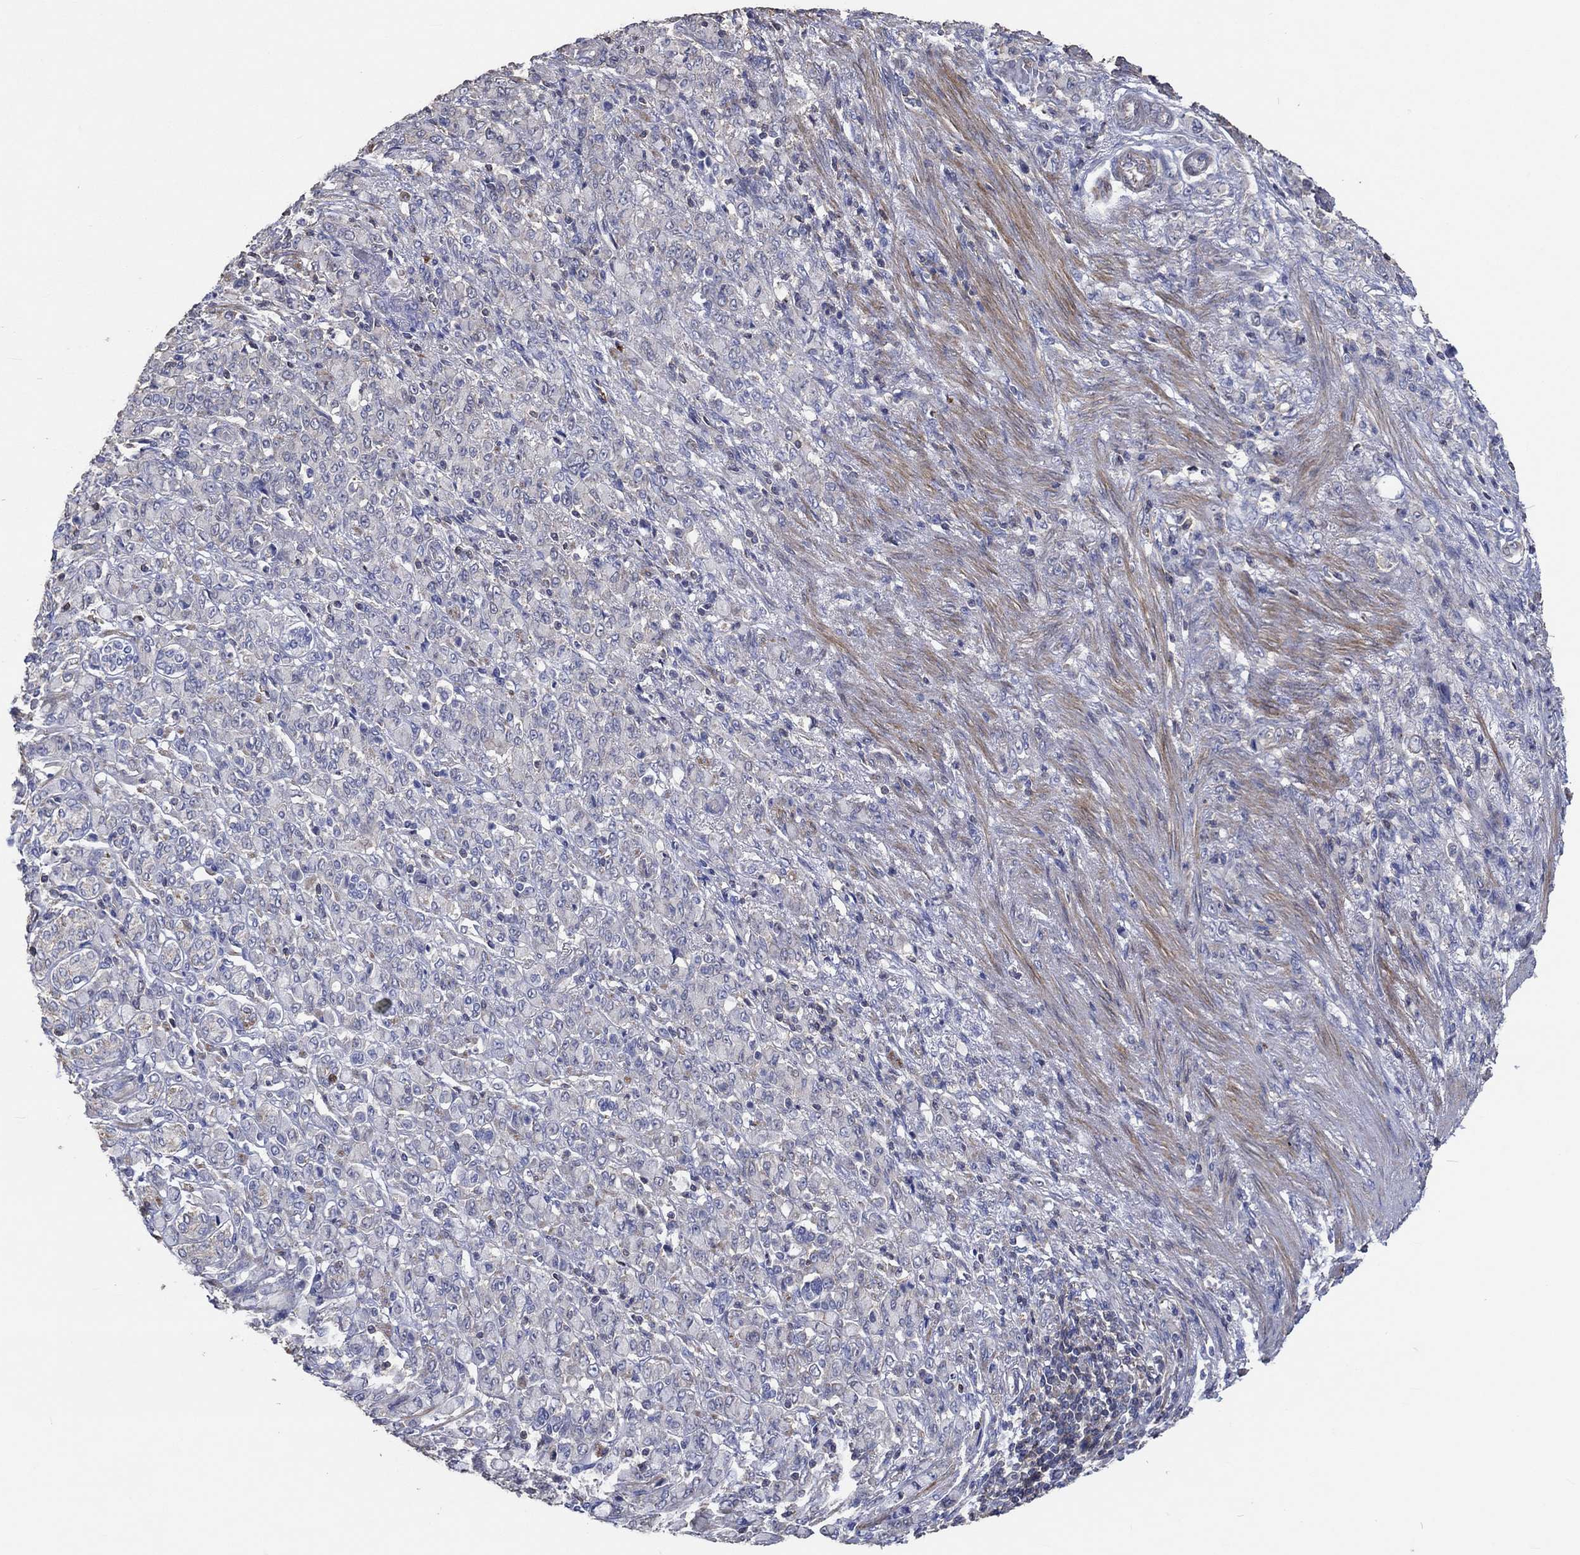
{"staining": {"intensity": "negative", "quantity": "none", "location": "none"}, "tissue": "stomach cancer", "cell_type": "Tumor cells", "image_type": "cancer", "snomed": [{"axis": "morphology", "description": "Normal tissue, NOS"}, {"axis": "morphology", "description": "Adenocarcinoma, NOS"}, {"axis": "topography", "description": "Stomach"}], "caption": "IHC photomicrograph of neoplastic tissue: stomach cancer stained with DAB (3,3'-diaminobenzidine) shows no significant protein expression in tumor cells.", "gene": "TNFAIP8L3", "patient": {"sex": "female", "age": 79}}